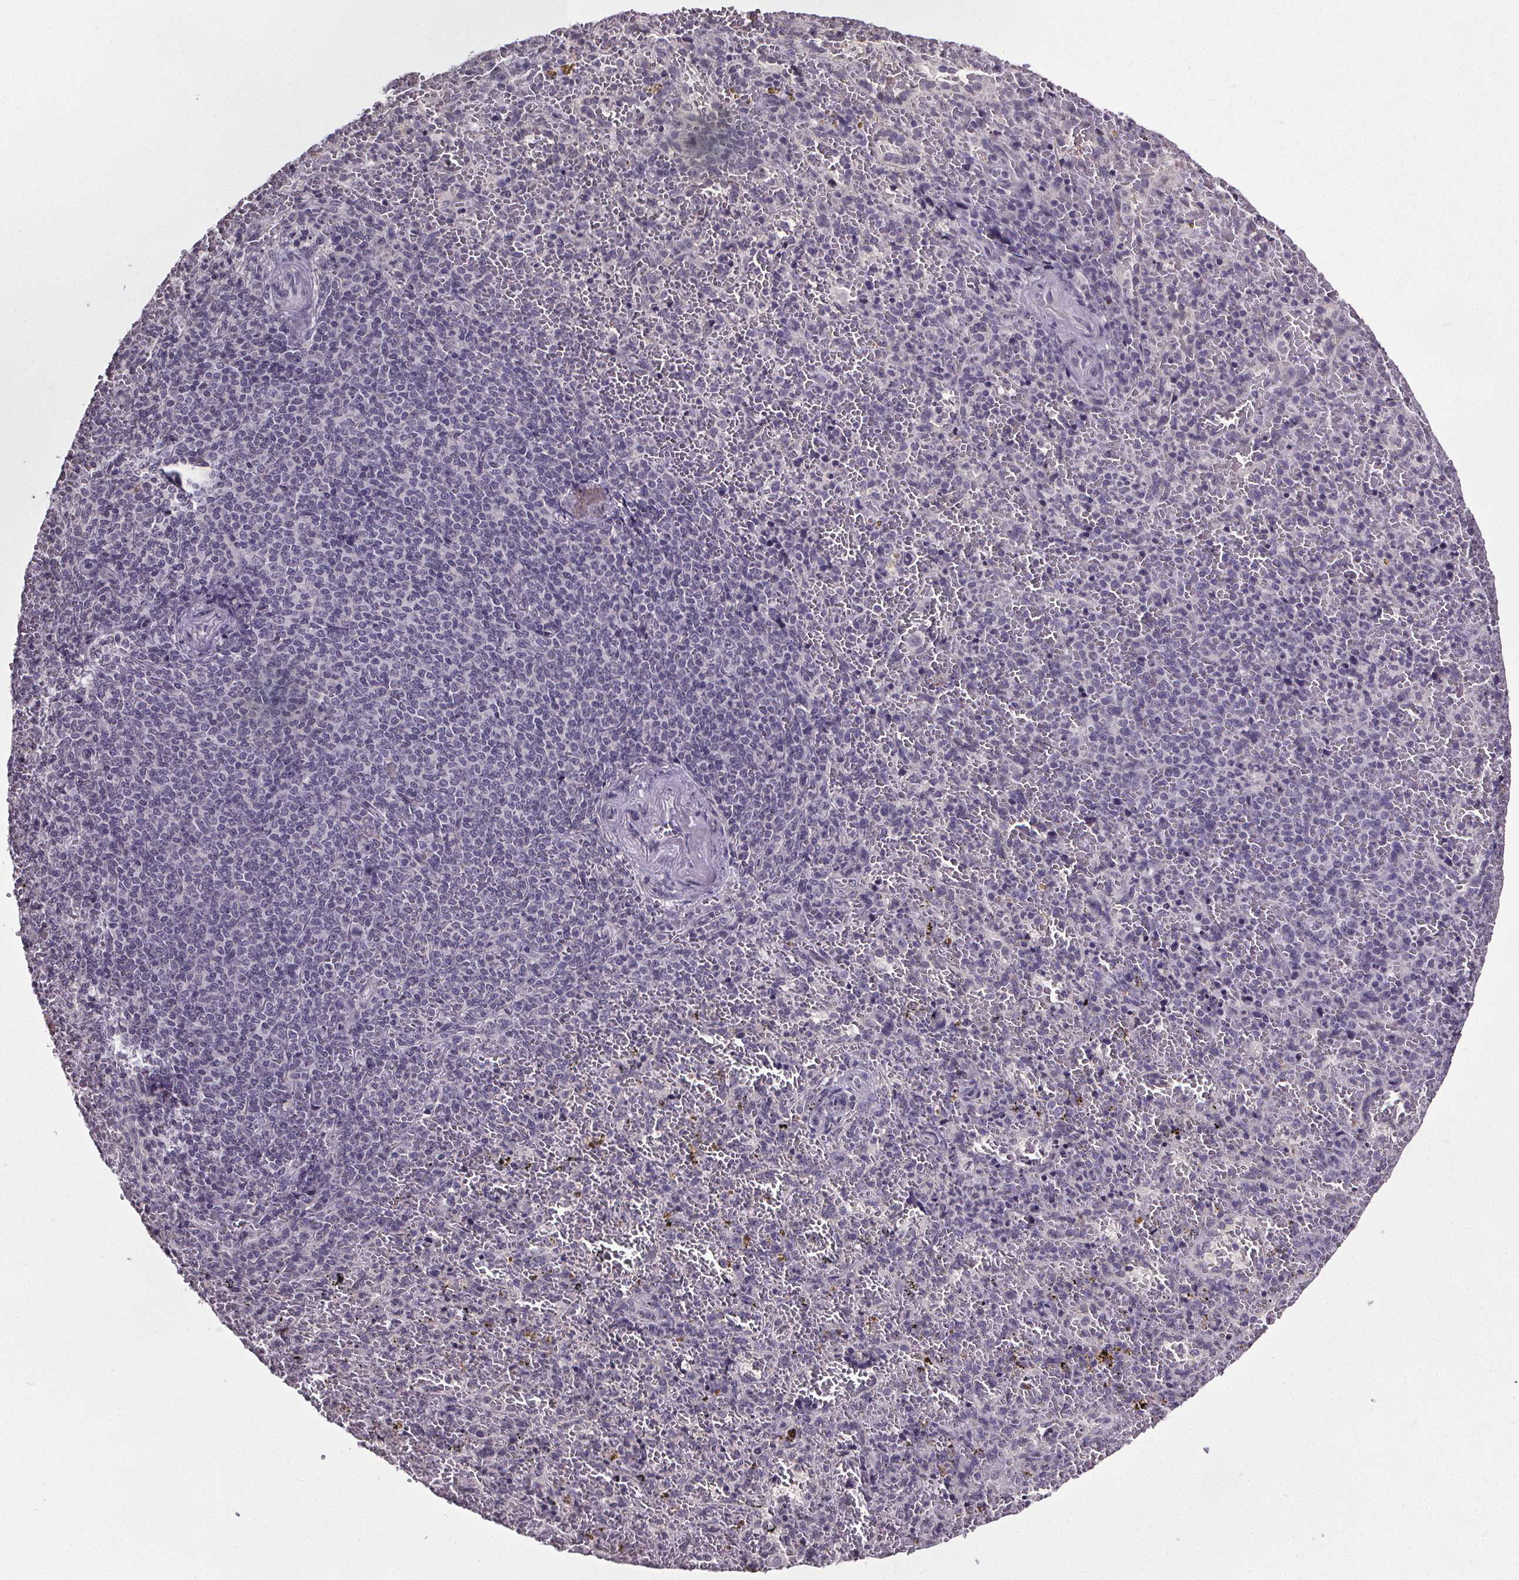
{"staining": {"intensity": "negative", "quantity": "none", "location": "none"}, "tissue": "spleen", "cell_type": "Cells in red pulp", "image_type": "normal", "snomed": [{"axis": "morphology", "description": "Normal tissue, NOS"}, {"axis": "topography", "description": "Spleen"}], "caption": "Image shows no significant protein positivity in cells in red pulp of benign spleen. (DAB (3,3'-diaminobenzidine) immunohistochemistry (IHC), high magnification).", "gene": "NKX6", "patient": {"sex": "female", "age": 50}}